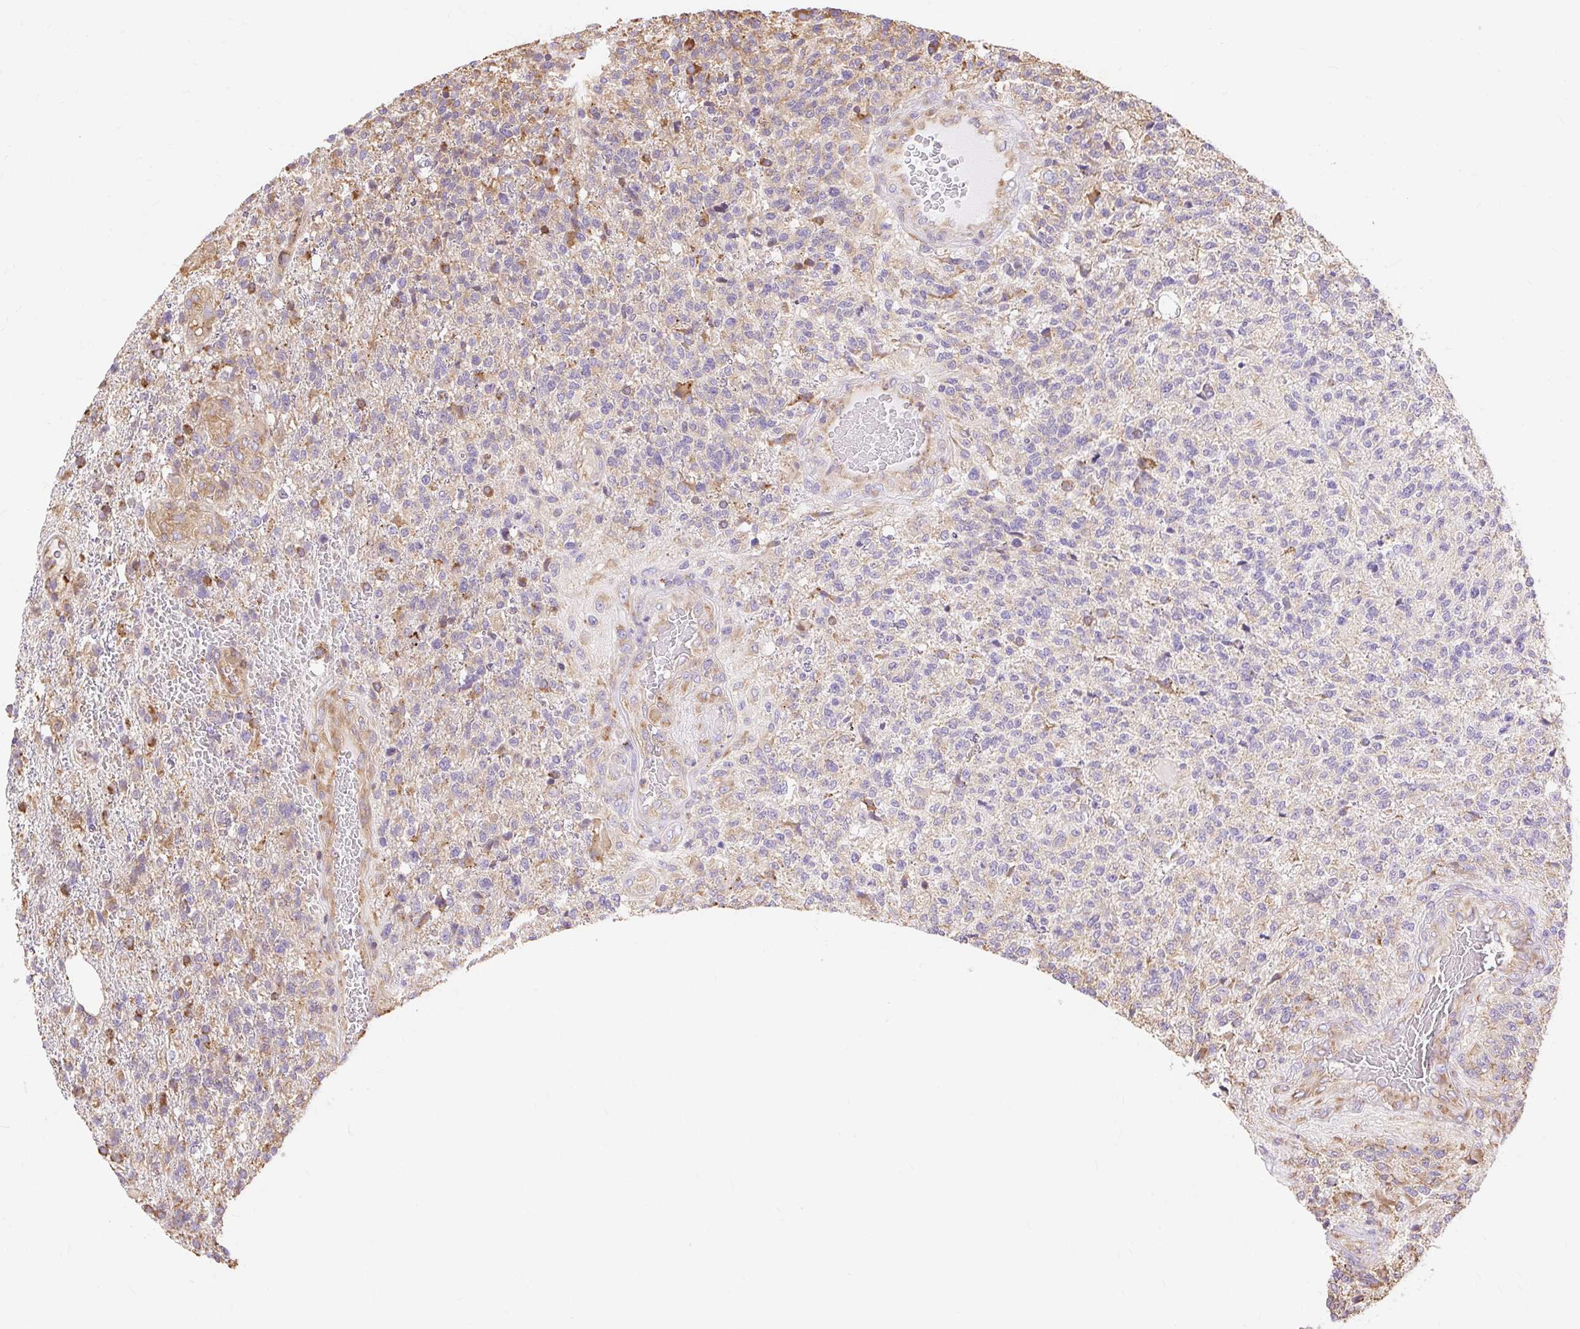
{"staining": {"intensity": "moderate", "quantity": "<25%", "location": "cytoplasmic/membranous"}, "tissue": "glioma", "cell_type": "Tumor cells", "image_type": "cancer", "snomed": [{"axis": "morphology", "description": "Glioma, malignant, High grade"}, {"axis": "topography", "description": "Brain"}], "caption": "This image exhibits IHC staining of malignant high-grade glioma, with low moderate cytoplasmic/membranous positivity in about <25% of tumor cells.", "gene": "RPS17", "patient": {"sex": "male", "age": 56}}